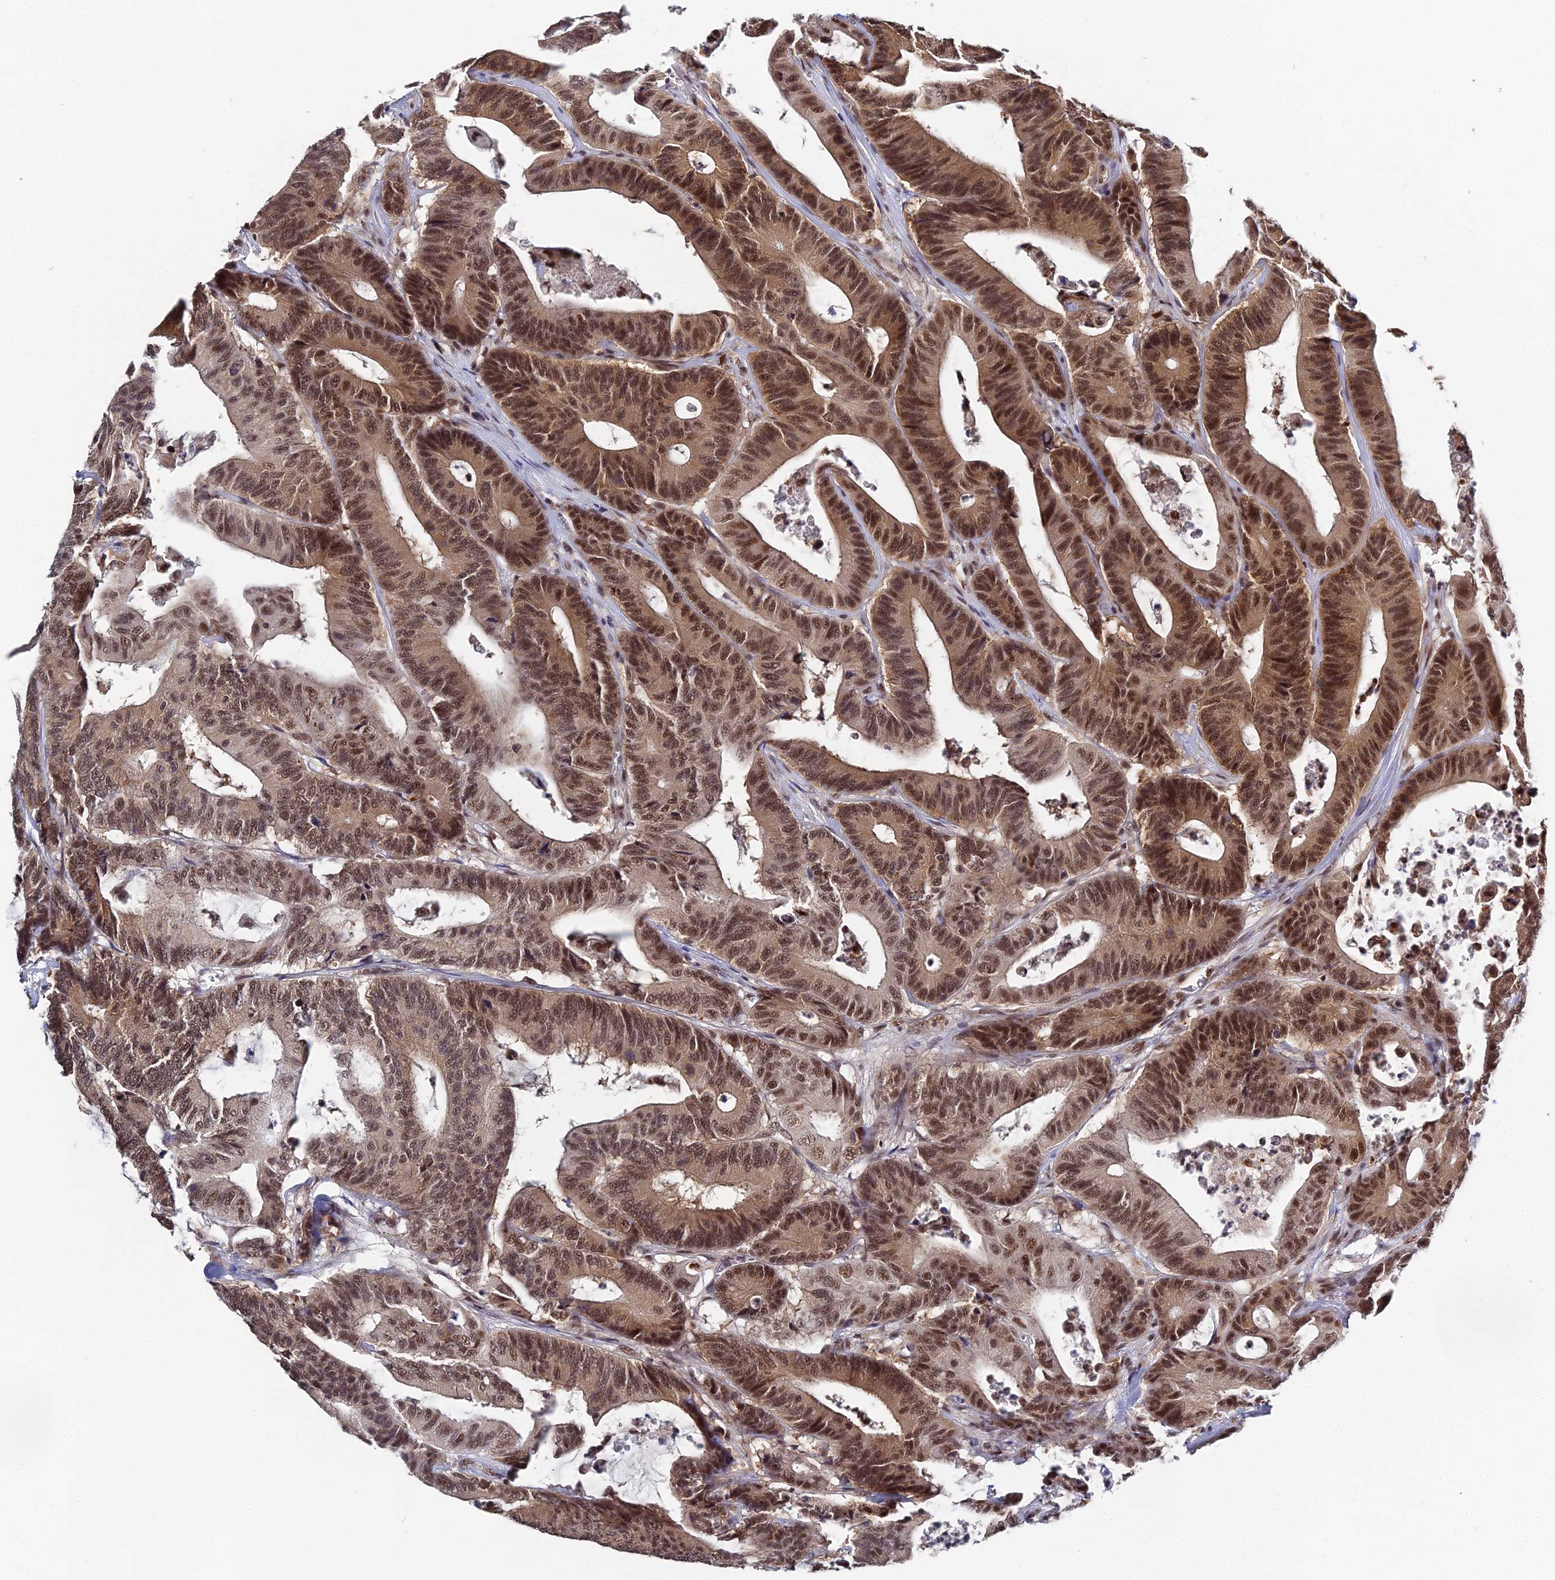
{"staining": {"intensity": "moderate", "quantity": ">75%", "location": "cytoplasmic/membranous,nuclear"}, "tissue": "colorectal cancer", "cell_type": "Tumor cells", "image_type": "cancer", "snomed": [{"axis": "morphology", "description": "Adenocarcinoma, NOS"}, {"axis": "topography", "description": "Colon"}], "caption": "High-magnification brightfield microscopy of colorectal cancer stained with DAB (brown) and counterstained with hematoxylin (blue). tumor cells exhibit moderate cytoplasmic/membranous and nuclear expression is identified in approximately>75% of cells.", "gene": "MAGOHB", "patient": {"sex": "female", "age": 84}}